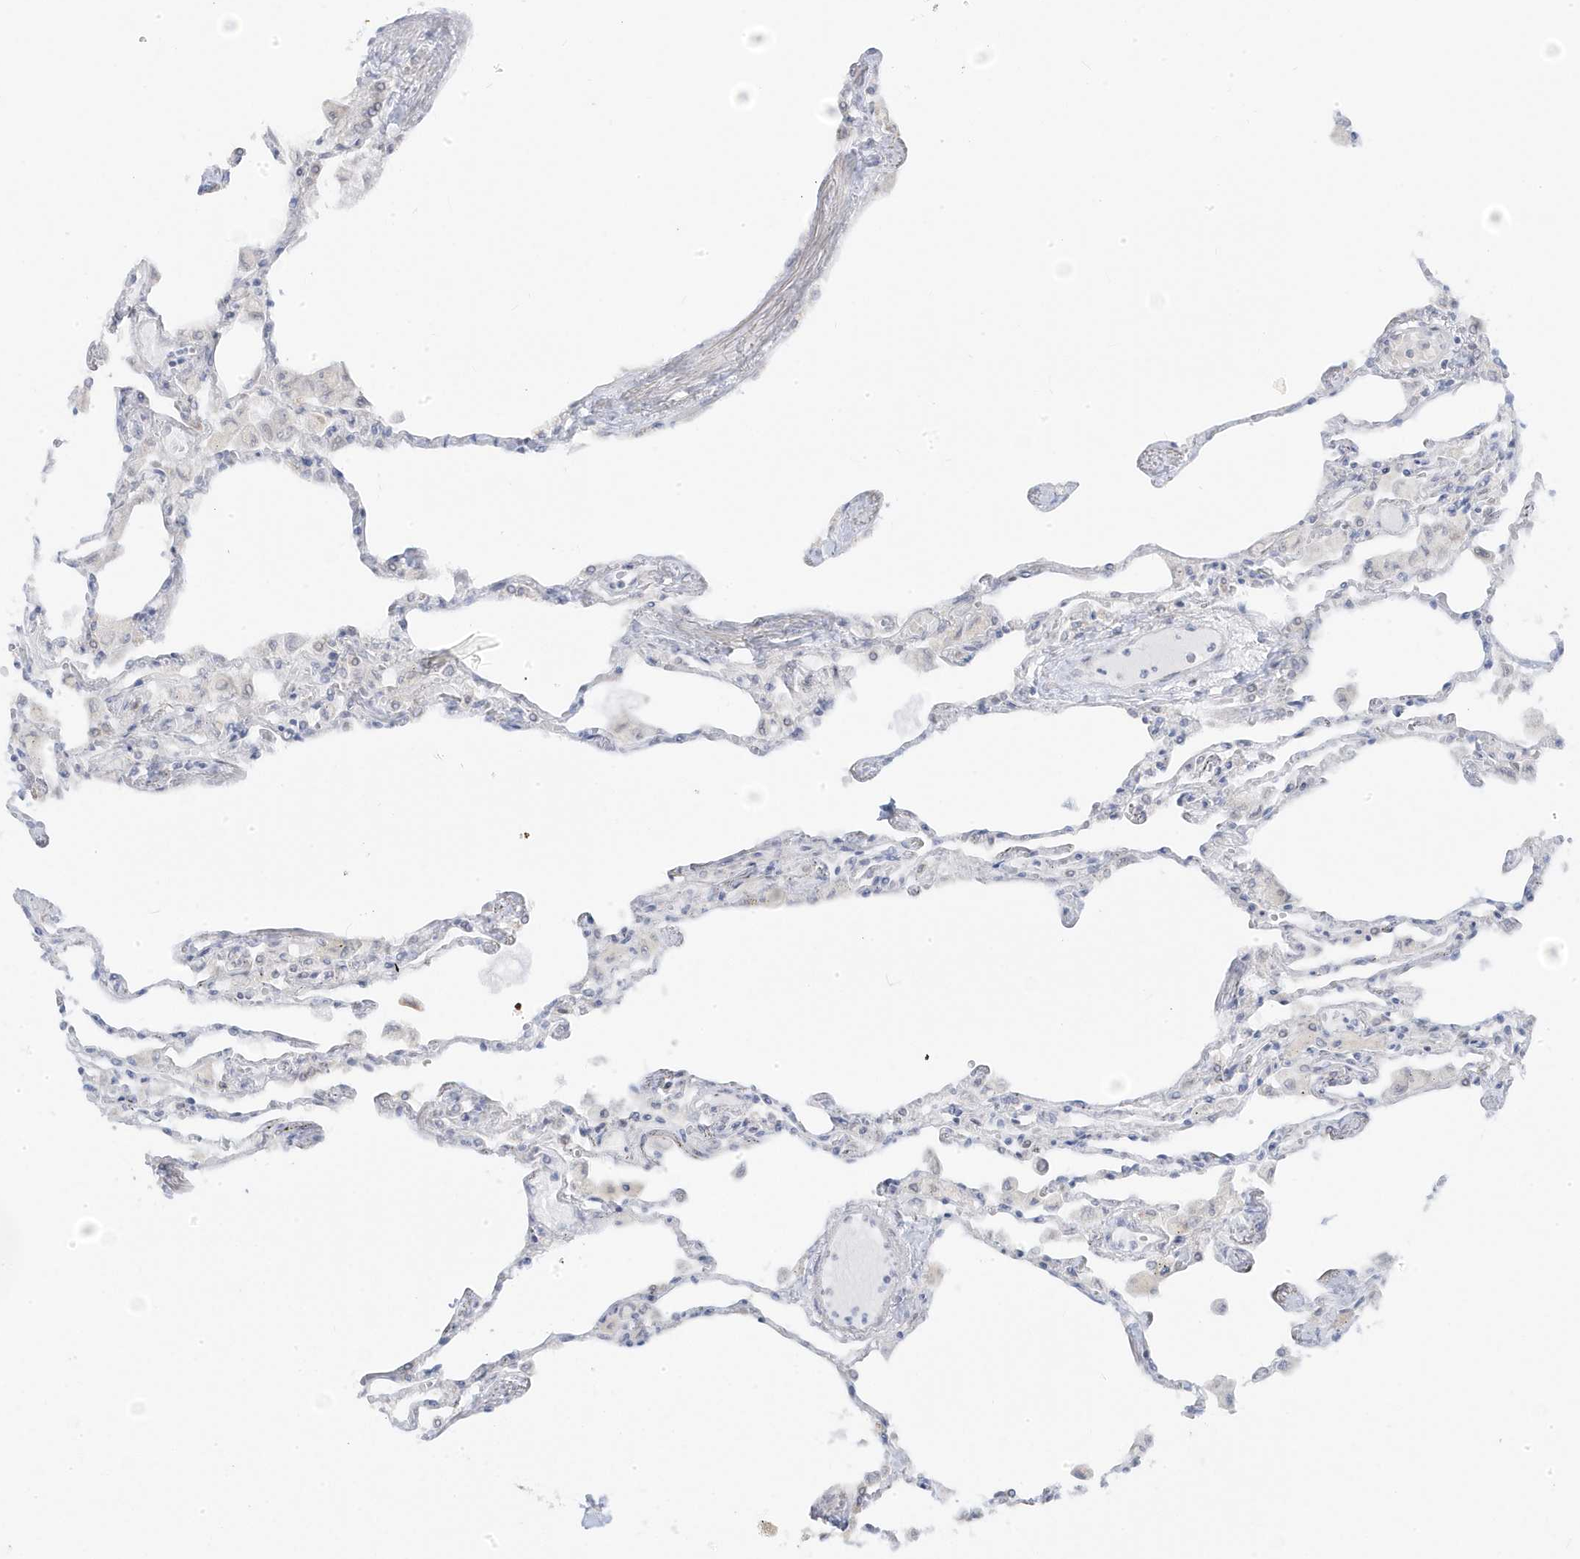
{"staining": {"intensity": "moderate", "quantity": "<25%", "location": "nuclear"}, "tissue": "lung", "cell_type": "Alveolar cells", "image_type": "normal", "snomed": [{"axis": "morphology", "description": "Normal tissue, NOS"}, {"axis": "topography", "description": "Bronchus"}, {"axis": "topography", "description": "Lung"}], "caption": "Normal lung displays moderate nuclear expression in about <25% of alveolar cells, visualized by immunohistochemistry. (IHC, brightfield microscopy, high magnification).", "gene": "TSEN15", "patient": {"sex": "female", "age": 49}}